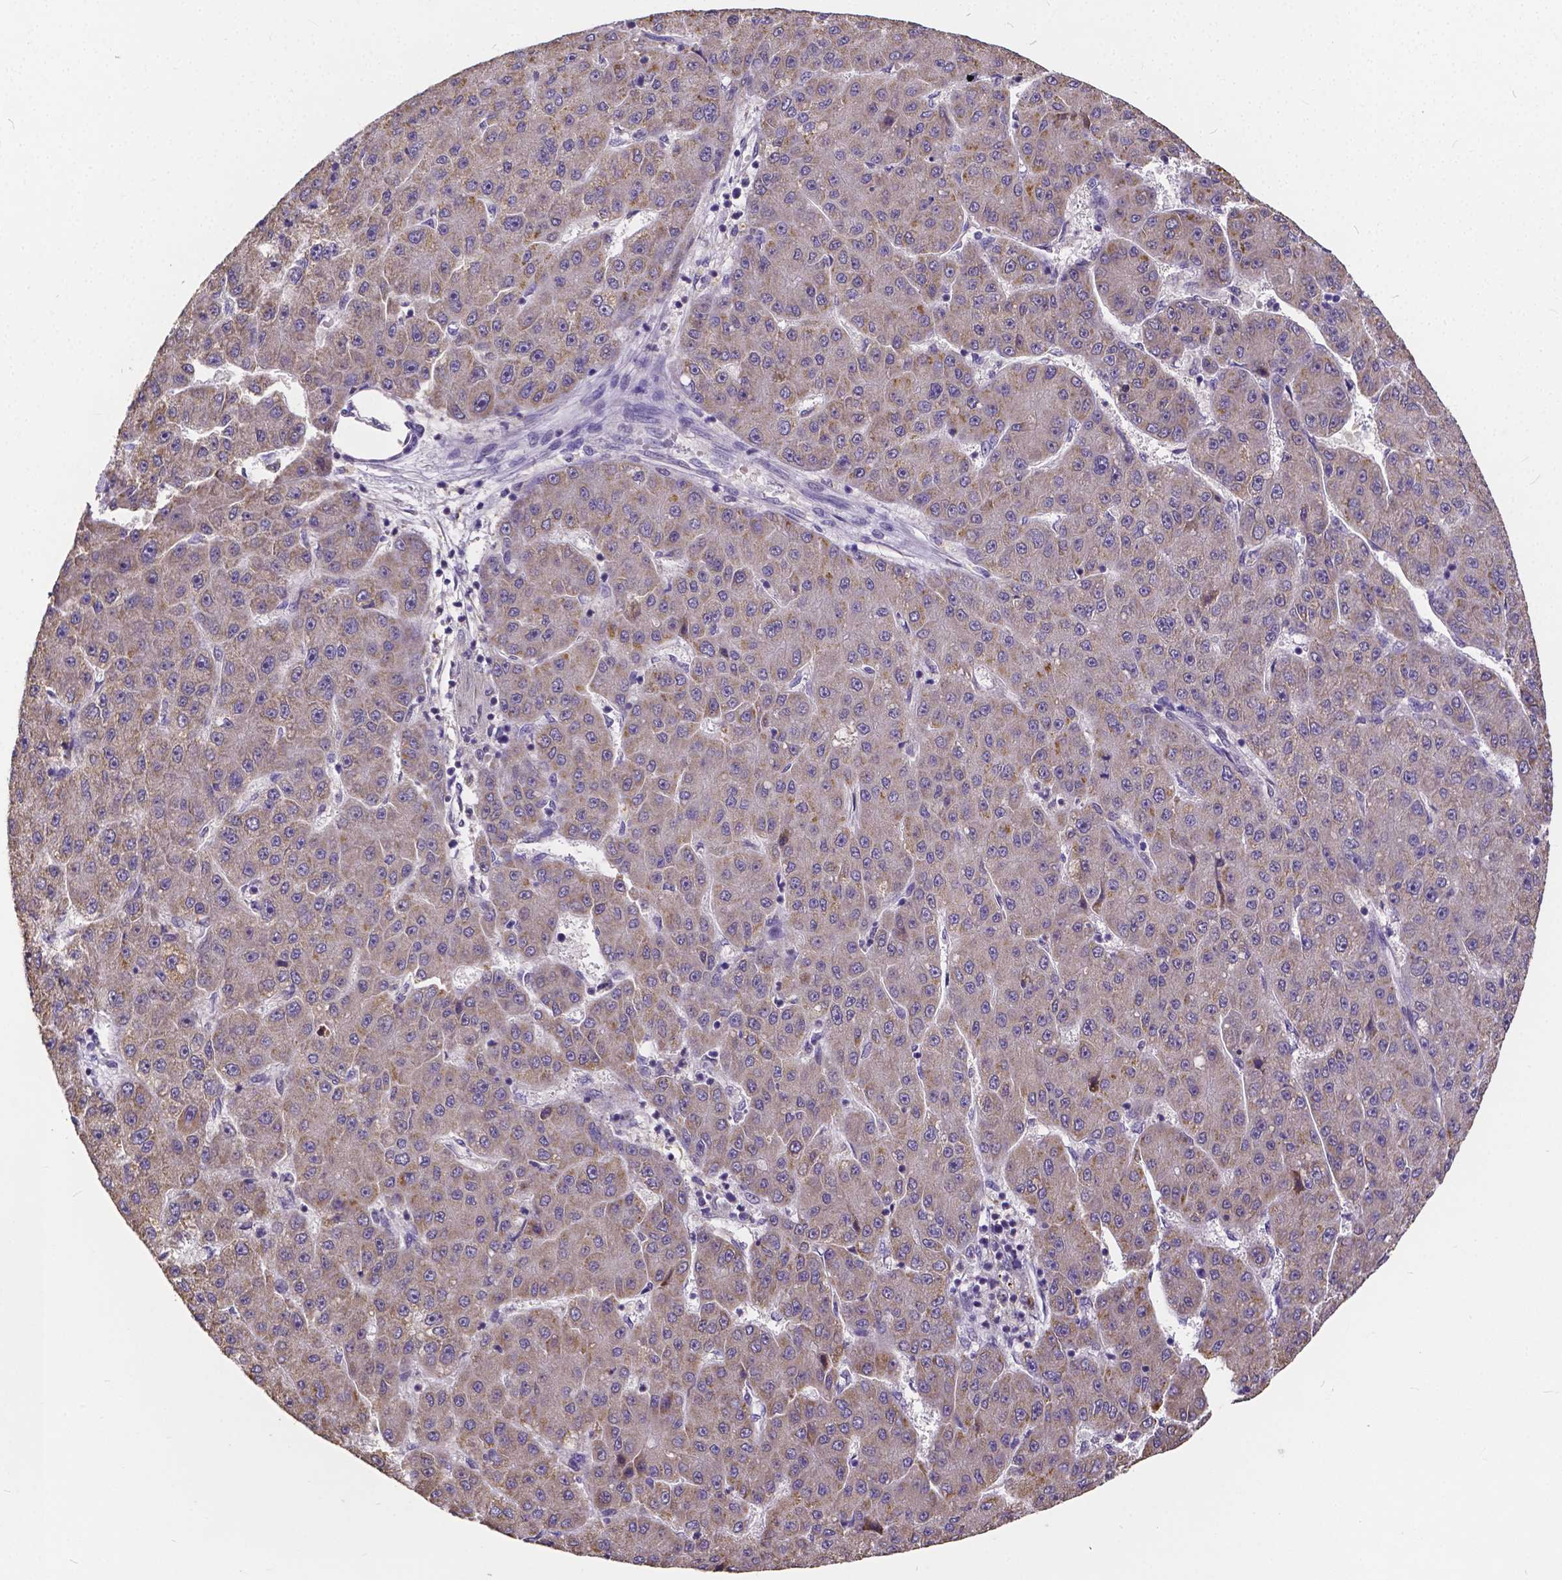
{"staining": {"intensity": "weak", "quantity": ">75%", "location": "cytoplasmic/membranous"}, "tissue": "liver cancer", "cell_type": "Tumor cells", "image_type": "cancer", "snomed": [{"axis": "morphology", "description": "Carcinoma, Hepatocellular, NOS"}, {"axis": "topography", "description": "Liver"}], "caption": "Protein expression analysis of human liver cancer (hepatocellular carcinoma) reveals weak cytoplasmic/membranous expression in about >75% of tumor cells.", "gene": "CTNNA2", "patient": {"sex": "male", "age": 67}}